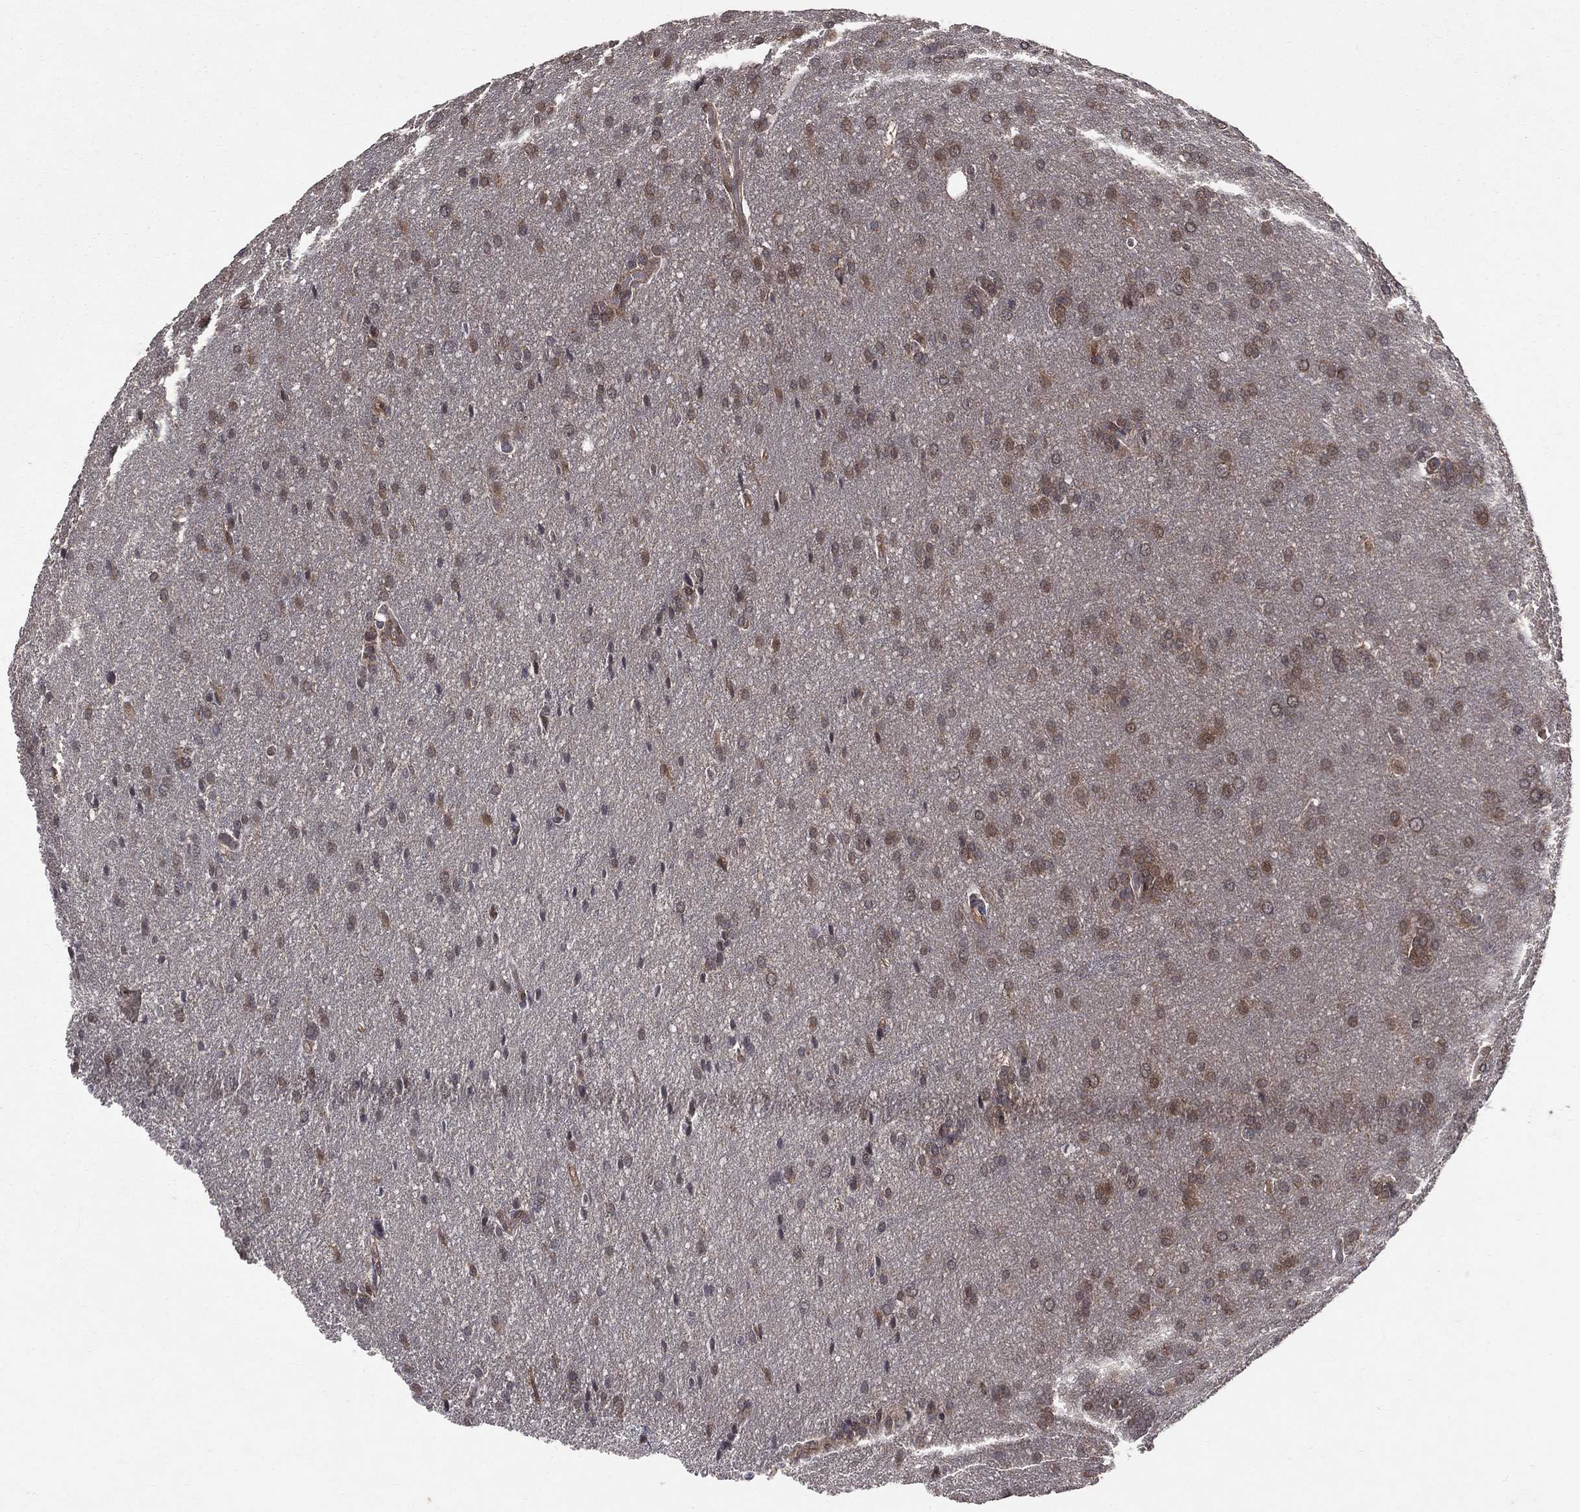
{"staining": {"intensity": "moderate", "quantity": "<25%", "location": "nuclear"}, "tissue": "glioma", "cell_type": "Tumor cells", "image_type": "cancer", "snomed": [{"axis": "morphology", "description": "Glioma, malignant, Low grade"}, {"axis": "topography", "description": "Brain"}], "caption": "Tumor cells demonstrate moderate nuclear staining in about <25% of cells in low-grade glioma (malignant).", "gene": "GMPR2", "patient": {"sex": "female", "age": 32}}